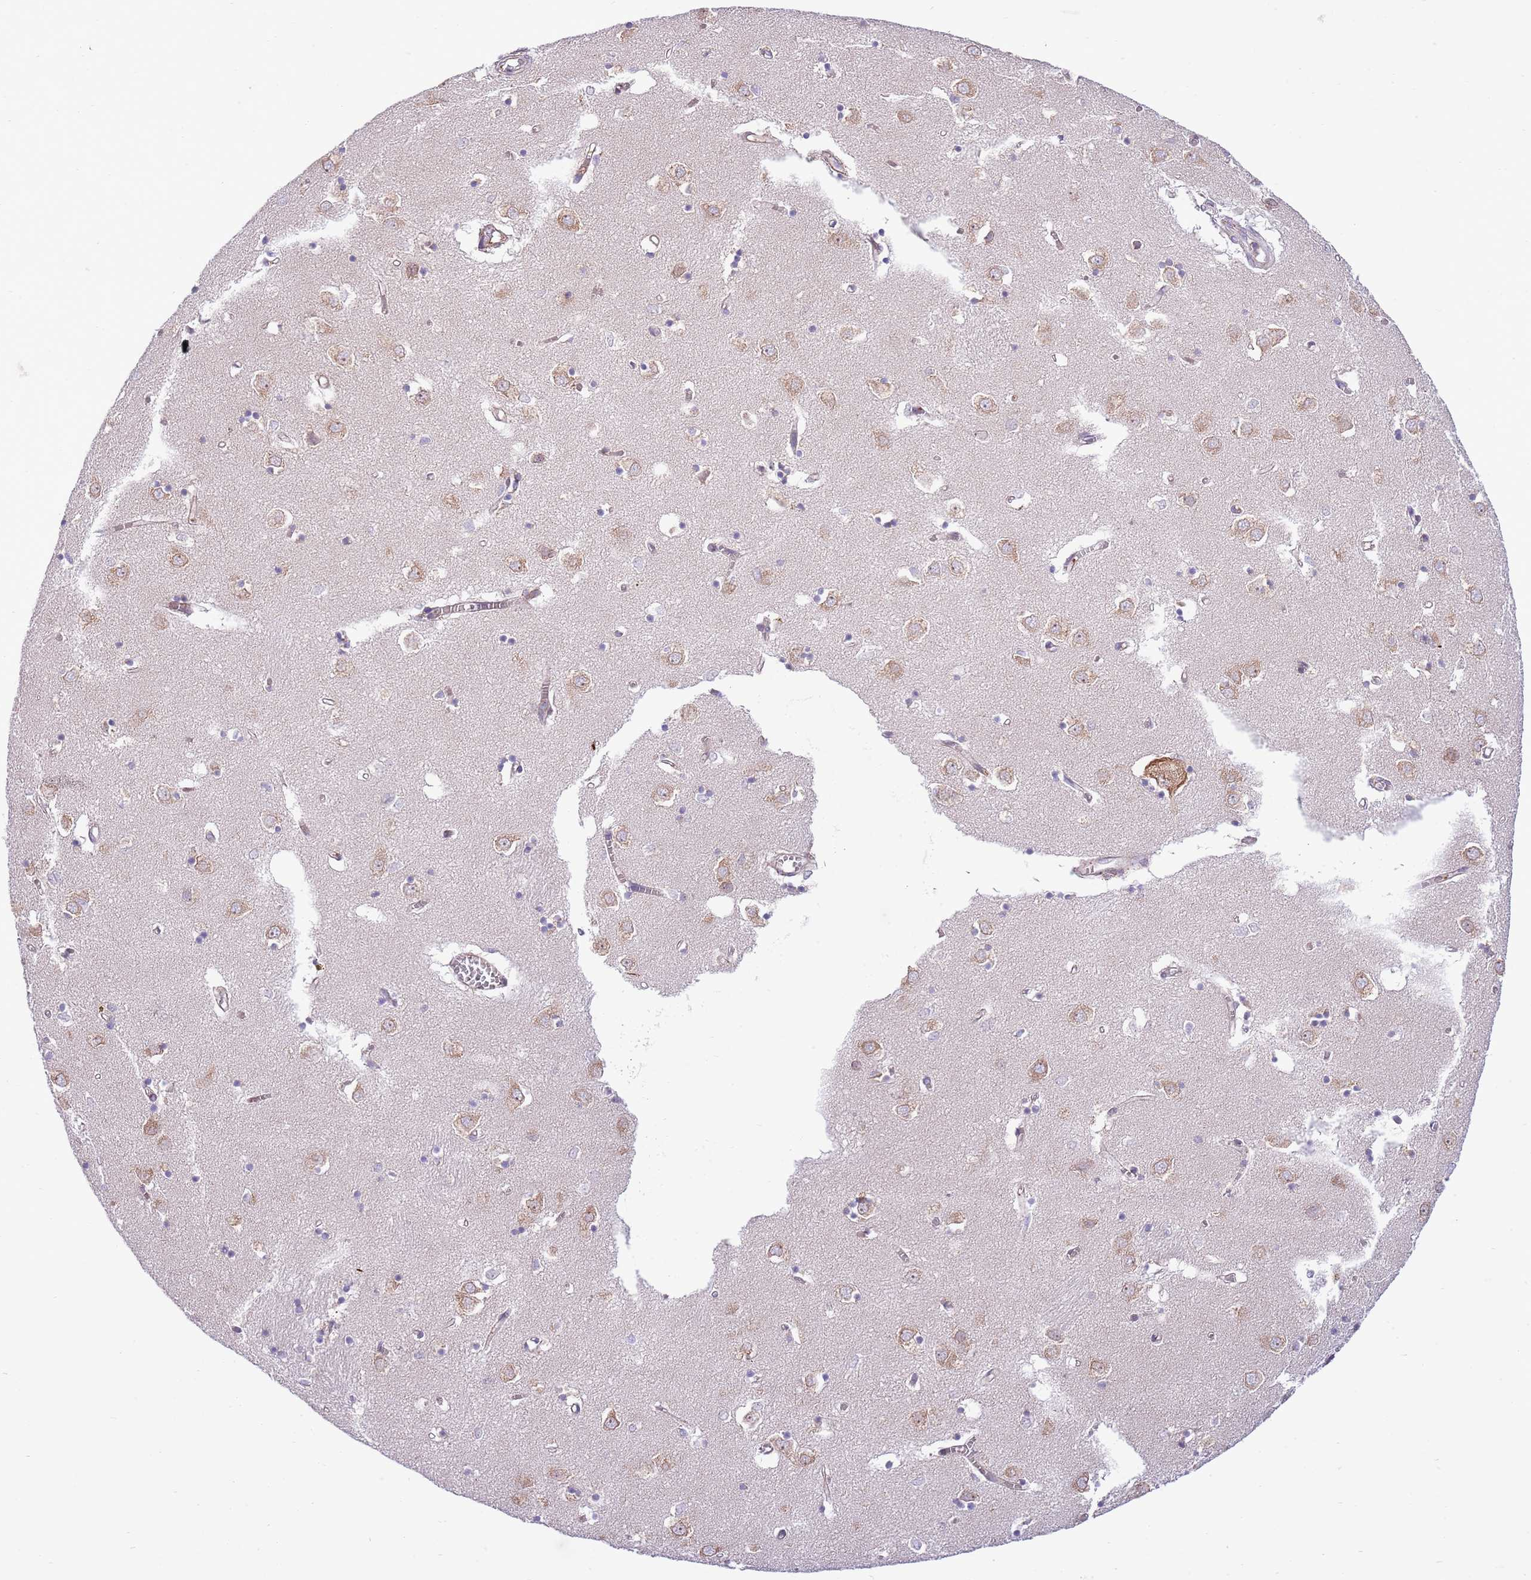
{"staining": {"intensity": "negative", "quantity": "none", "location": "none"}, "tissue": "caudate", "cell_type": "Glial cells", "image_type": "normal", "snomed": [{"axis": "morphology", "description": "Normal tissue, NOS"}, {"axis": "topography", "description": "Lateral ventricle wall"}], "caption": "Human caudate stained for a protein using immunohistochemistry (IHC) demonstrates no staining in glial cells.", "gene": "DAND5", "patient": {"sex": "male", "age": 70}}